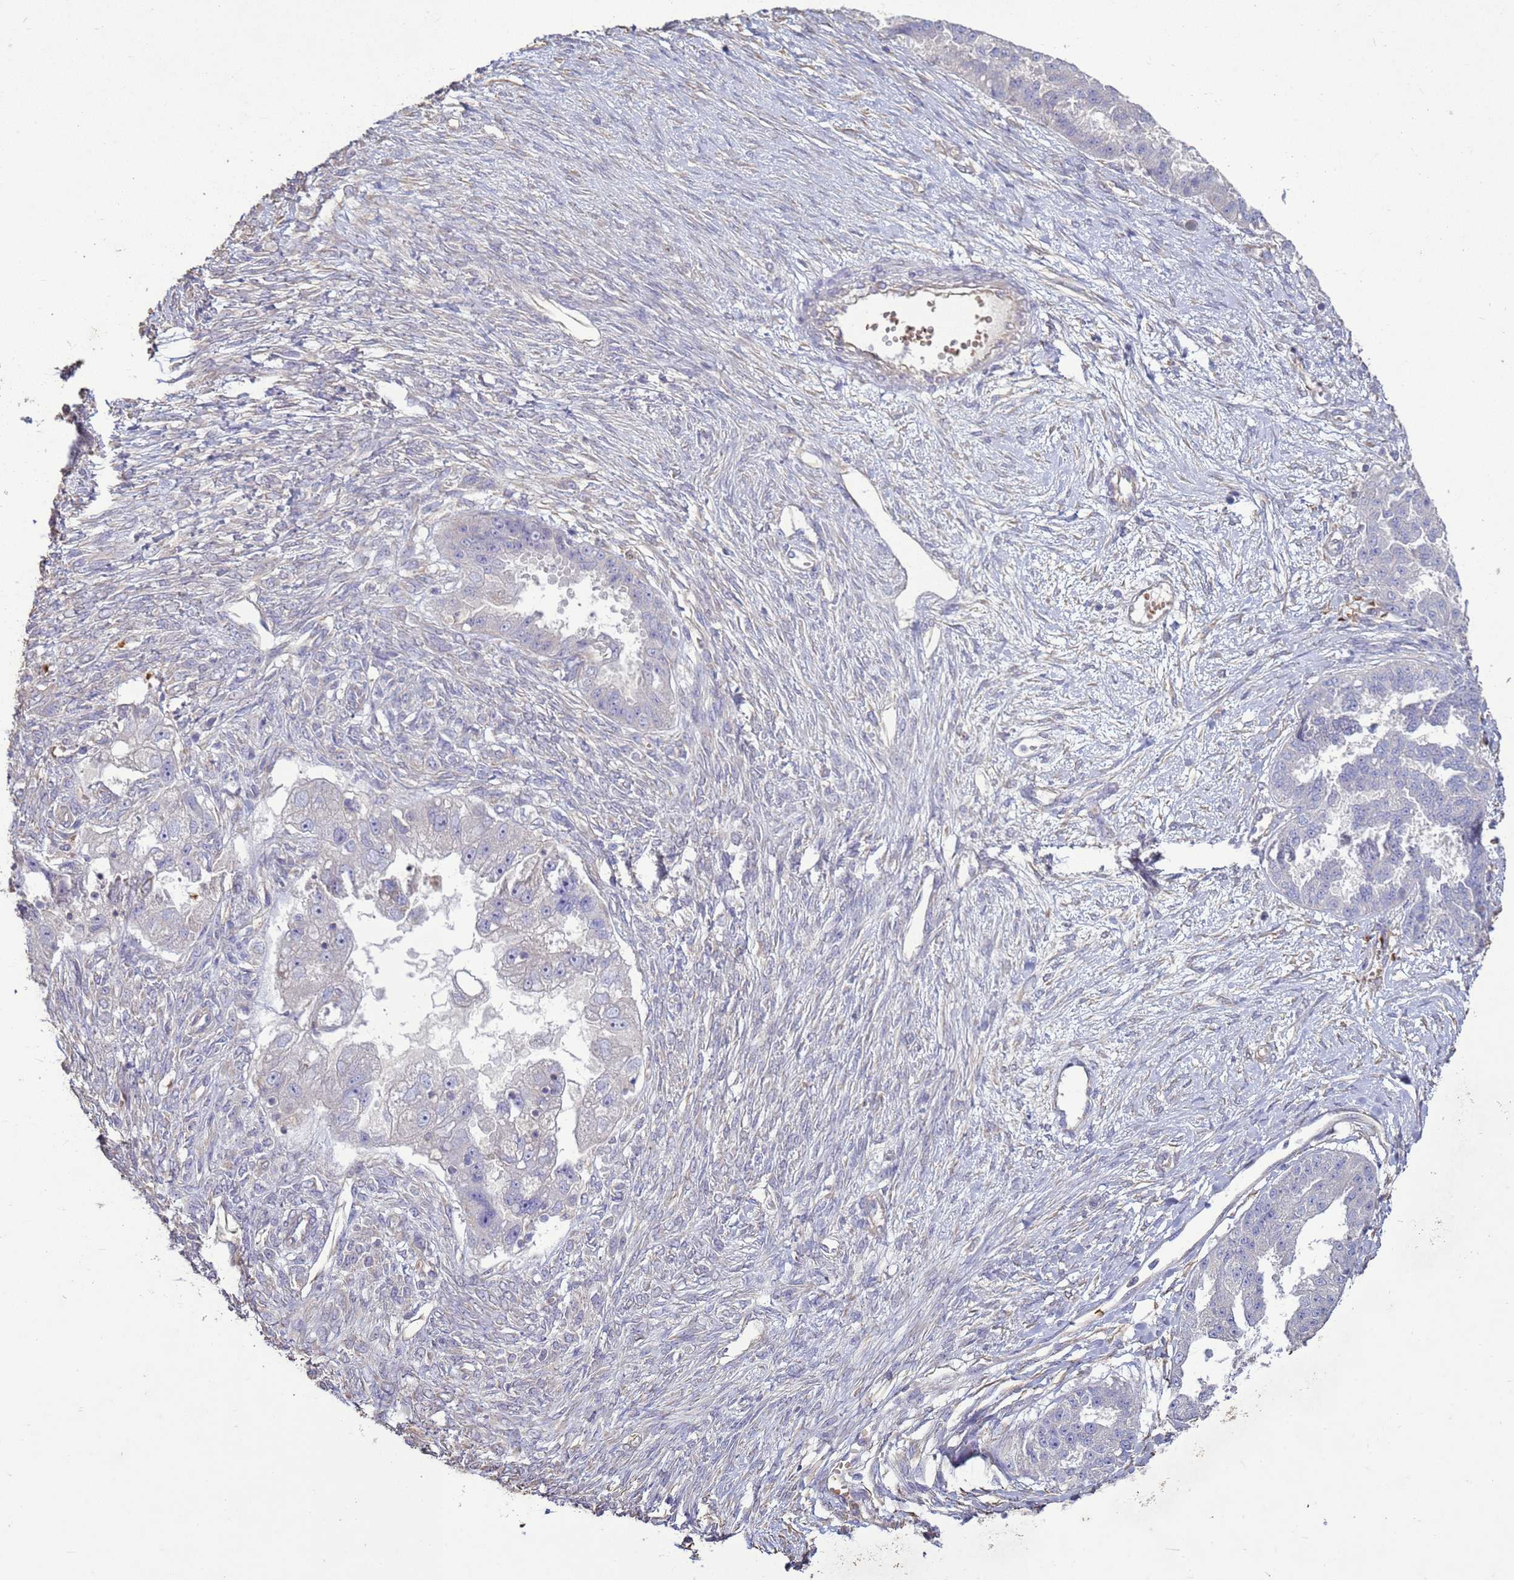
{"staining": {"intensity": "negative", "quantity": "none", "location": "none"}, "tissue": "ovarian cancer", "cell_type": "Tumor cells", "image_type": "cancer", "snomed": [{"axis": "morphology", "description": "Cystadenocarcinoma, serous, NOS"}, {"axis": "topography", "description": "Ovary"}], "caption": "This is an IHC image of ovarian cancer (serous cystadenocarcinoma). There is no positivity in tumor cells.", "gene": "SGIP1", "patient": {"sex": "female", "age": 58}}